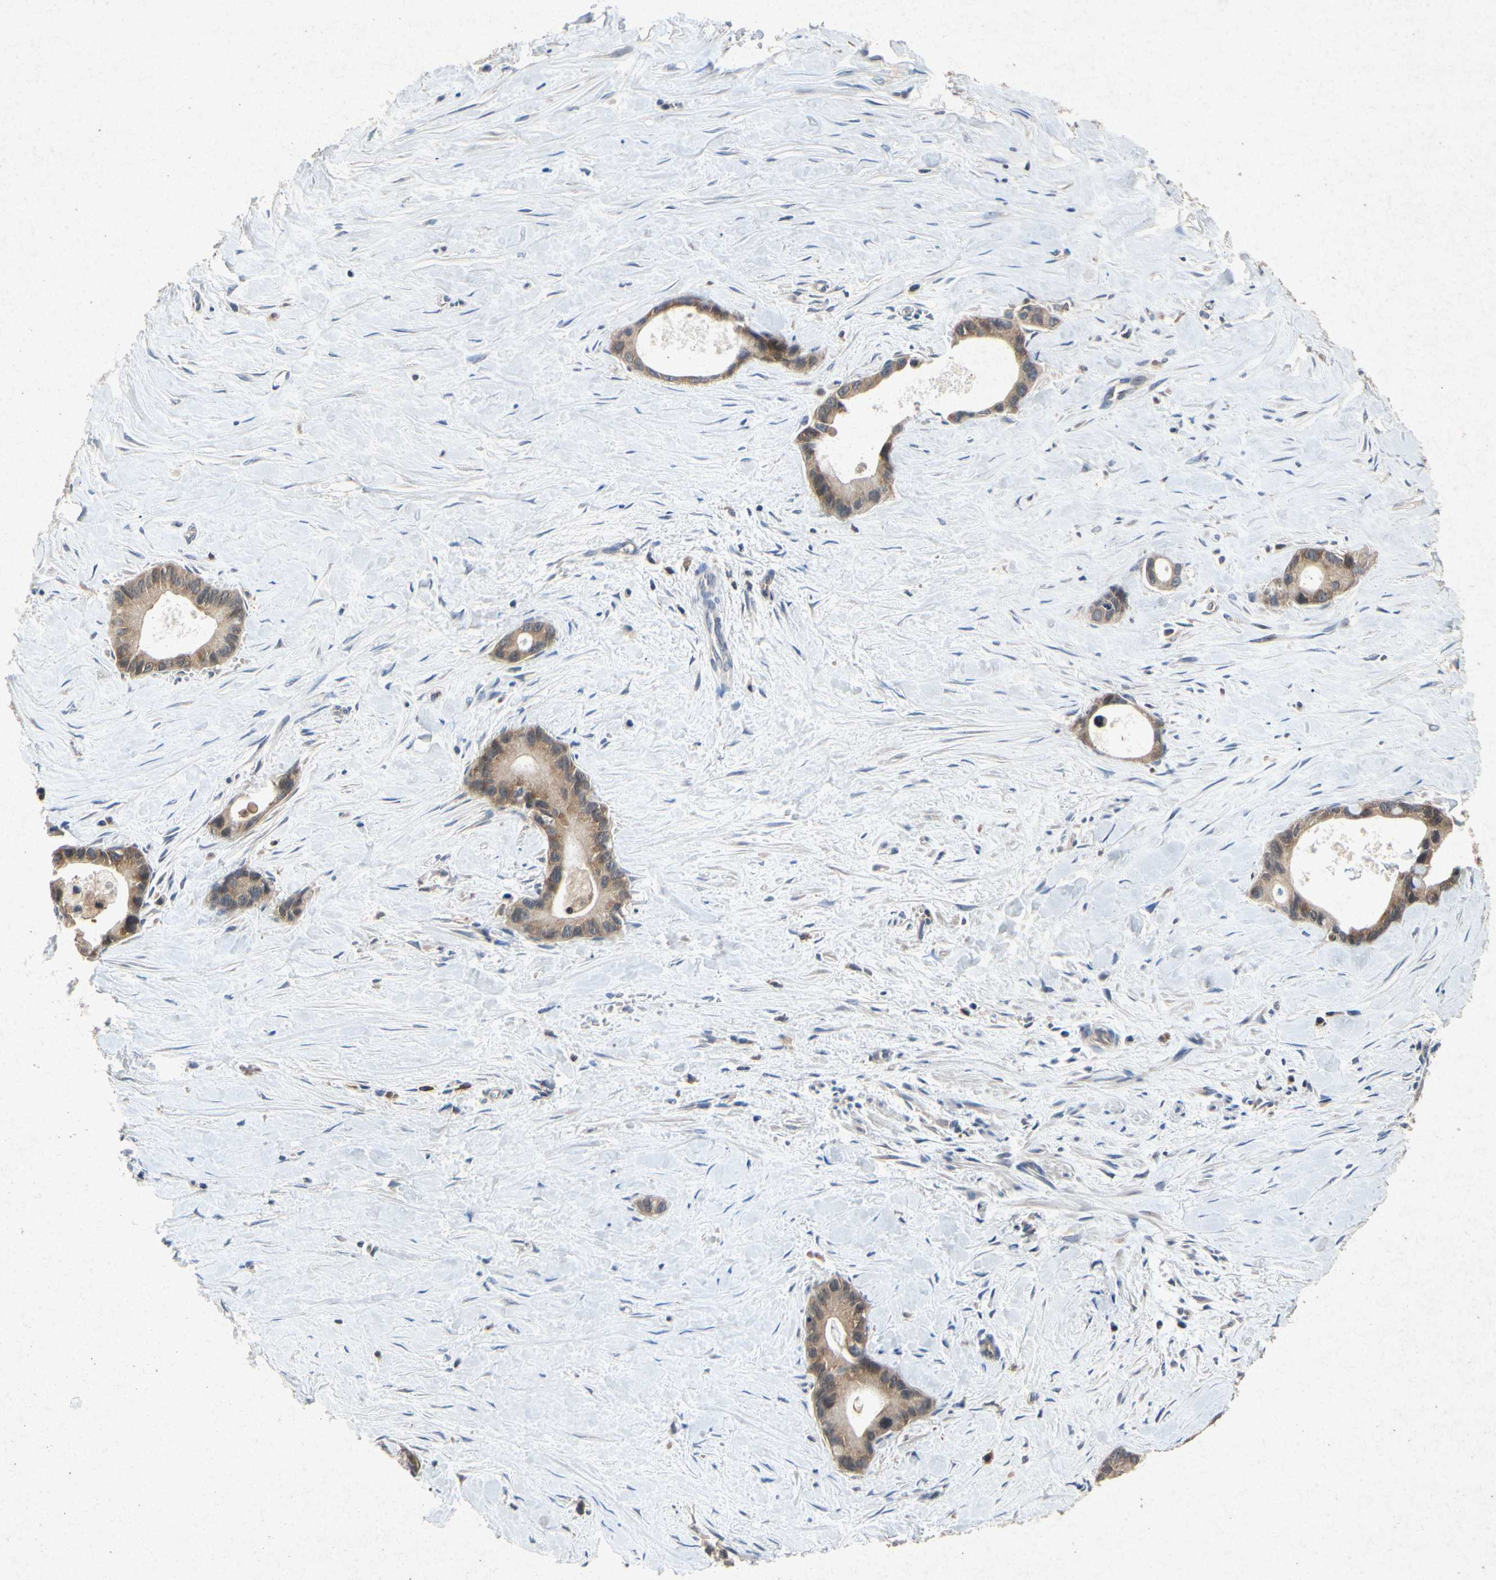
{"staining": {"intensity": "moderate", "quantity": ">75%", "location": "cytoplasmic/membranous"}, "tissue": "liver cancer", "cell_type": "Tumor cells", "image_type": "cancer", "snomed": [{"axis": "morphology", "description": "Cholangiocarcinoma"}, {"axis": "topography", "description": "Liver"}], "caption": "Human cholangiocarcinoma (liver) stained for a protein (brown) shows moderate cytoplasmic/membranous positive staining in approximately >75% of tumor cells.", "gene": "RPS6KA1", "patient": {"sex": "female", "age": 55}}